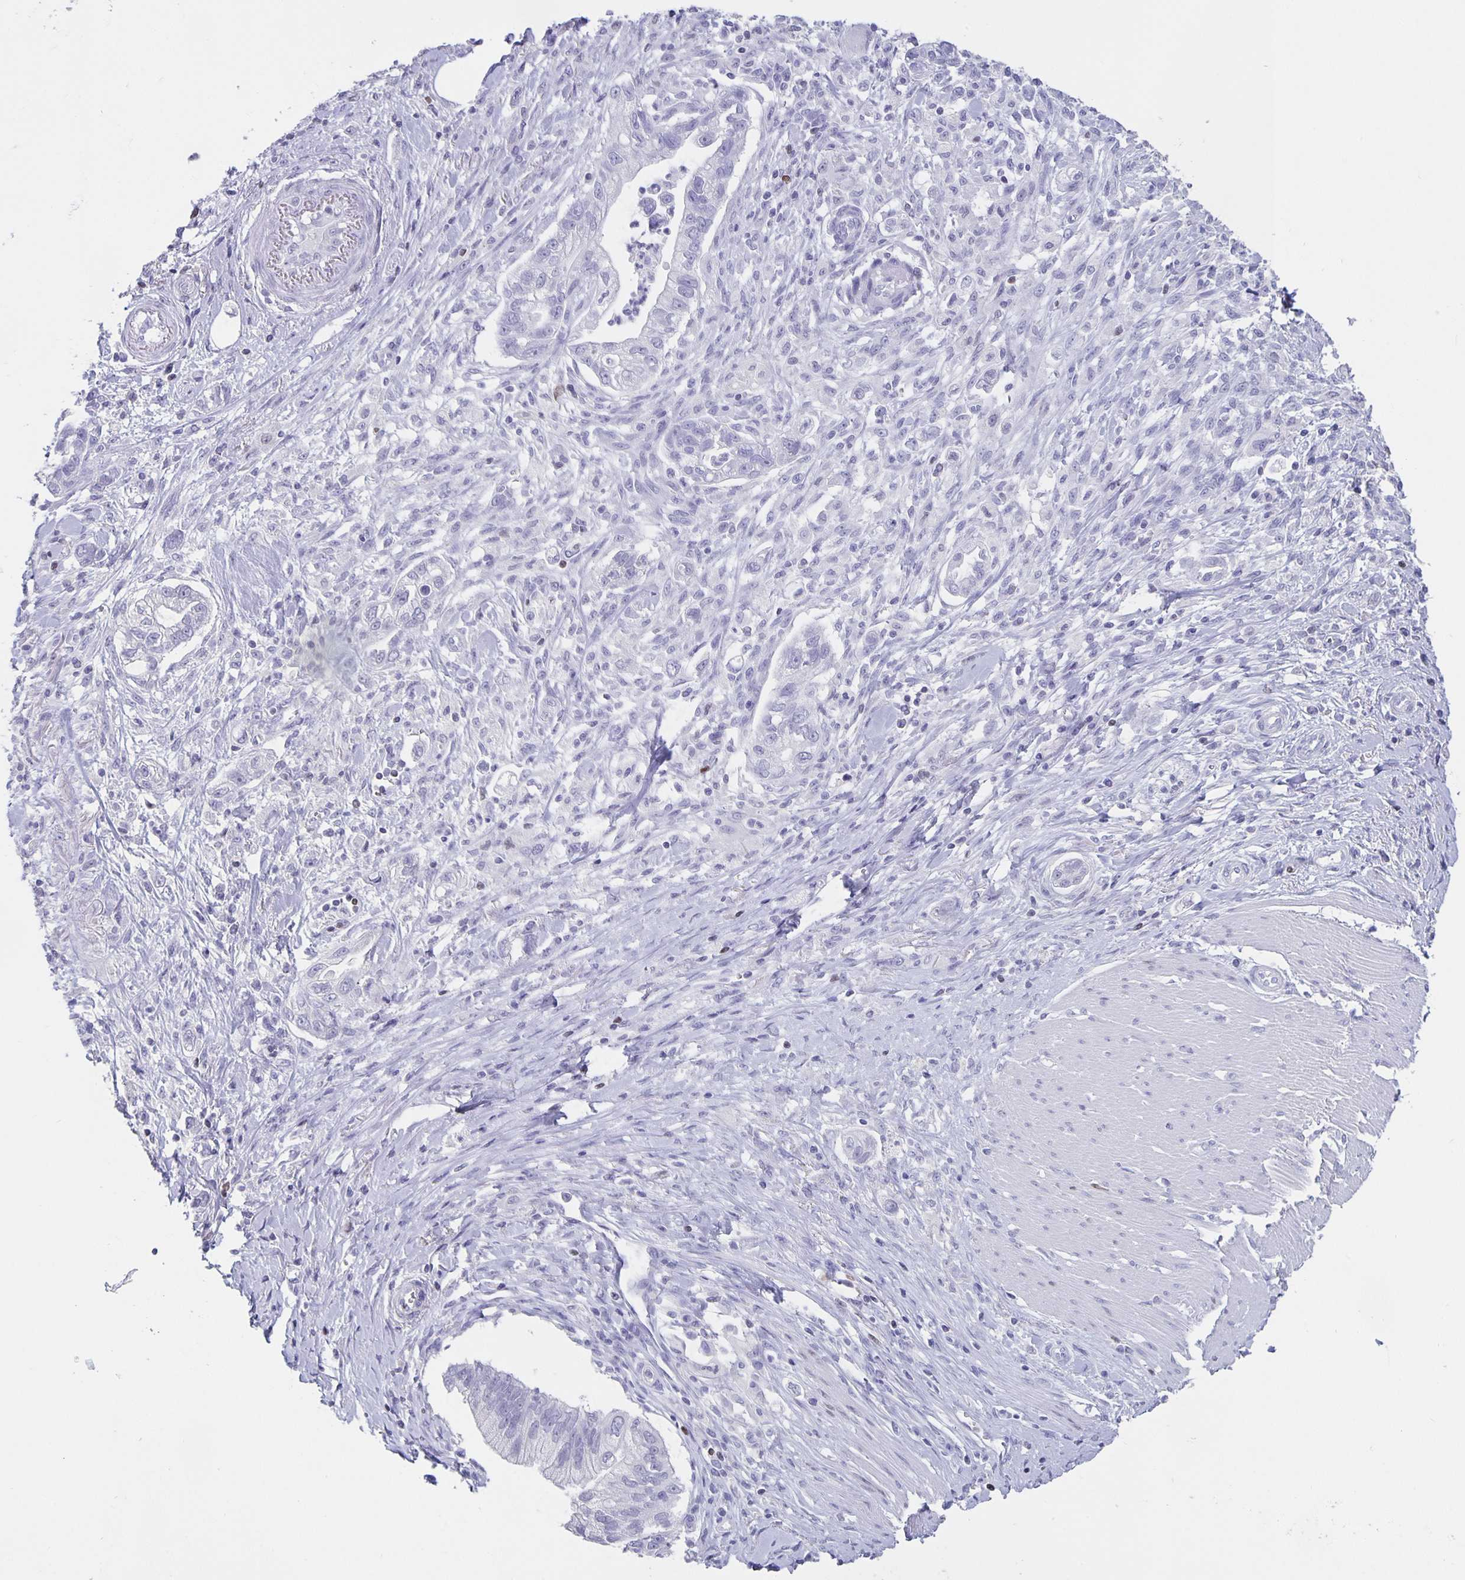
{"staining": {"intensity": "negative", "quantity": "none", "location": "none"}, "tissue": "pancreatic cancer", "cell_type": "Tumor cells", "image_type": "cancer", "snomed": [{"axis": "morphology", "description": "Adenocarcinoma, NOS"}, {"axis": "topography", "description": "Pancreas"}], "caption": "The photomicrograph reveals no staining of tumor cells in pancreatic cancer (adenocarcinoma).", "gene": "SATB2", "patient": {"sex": "male", "age": 70}}